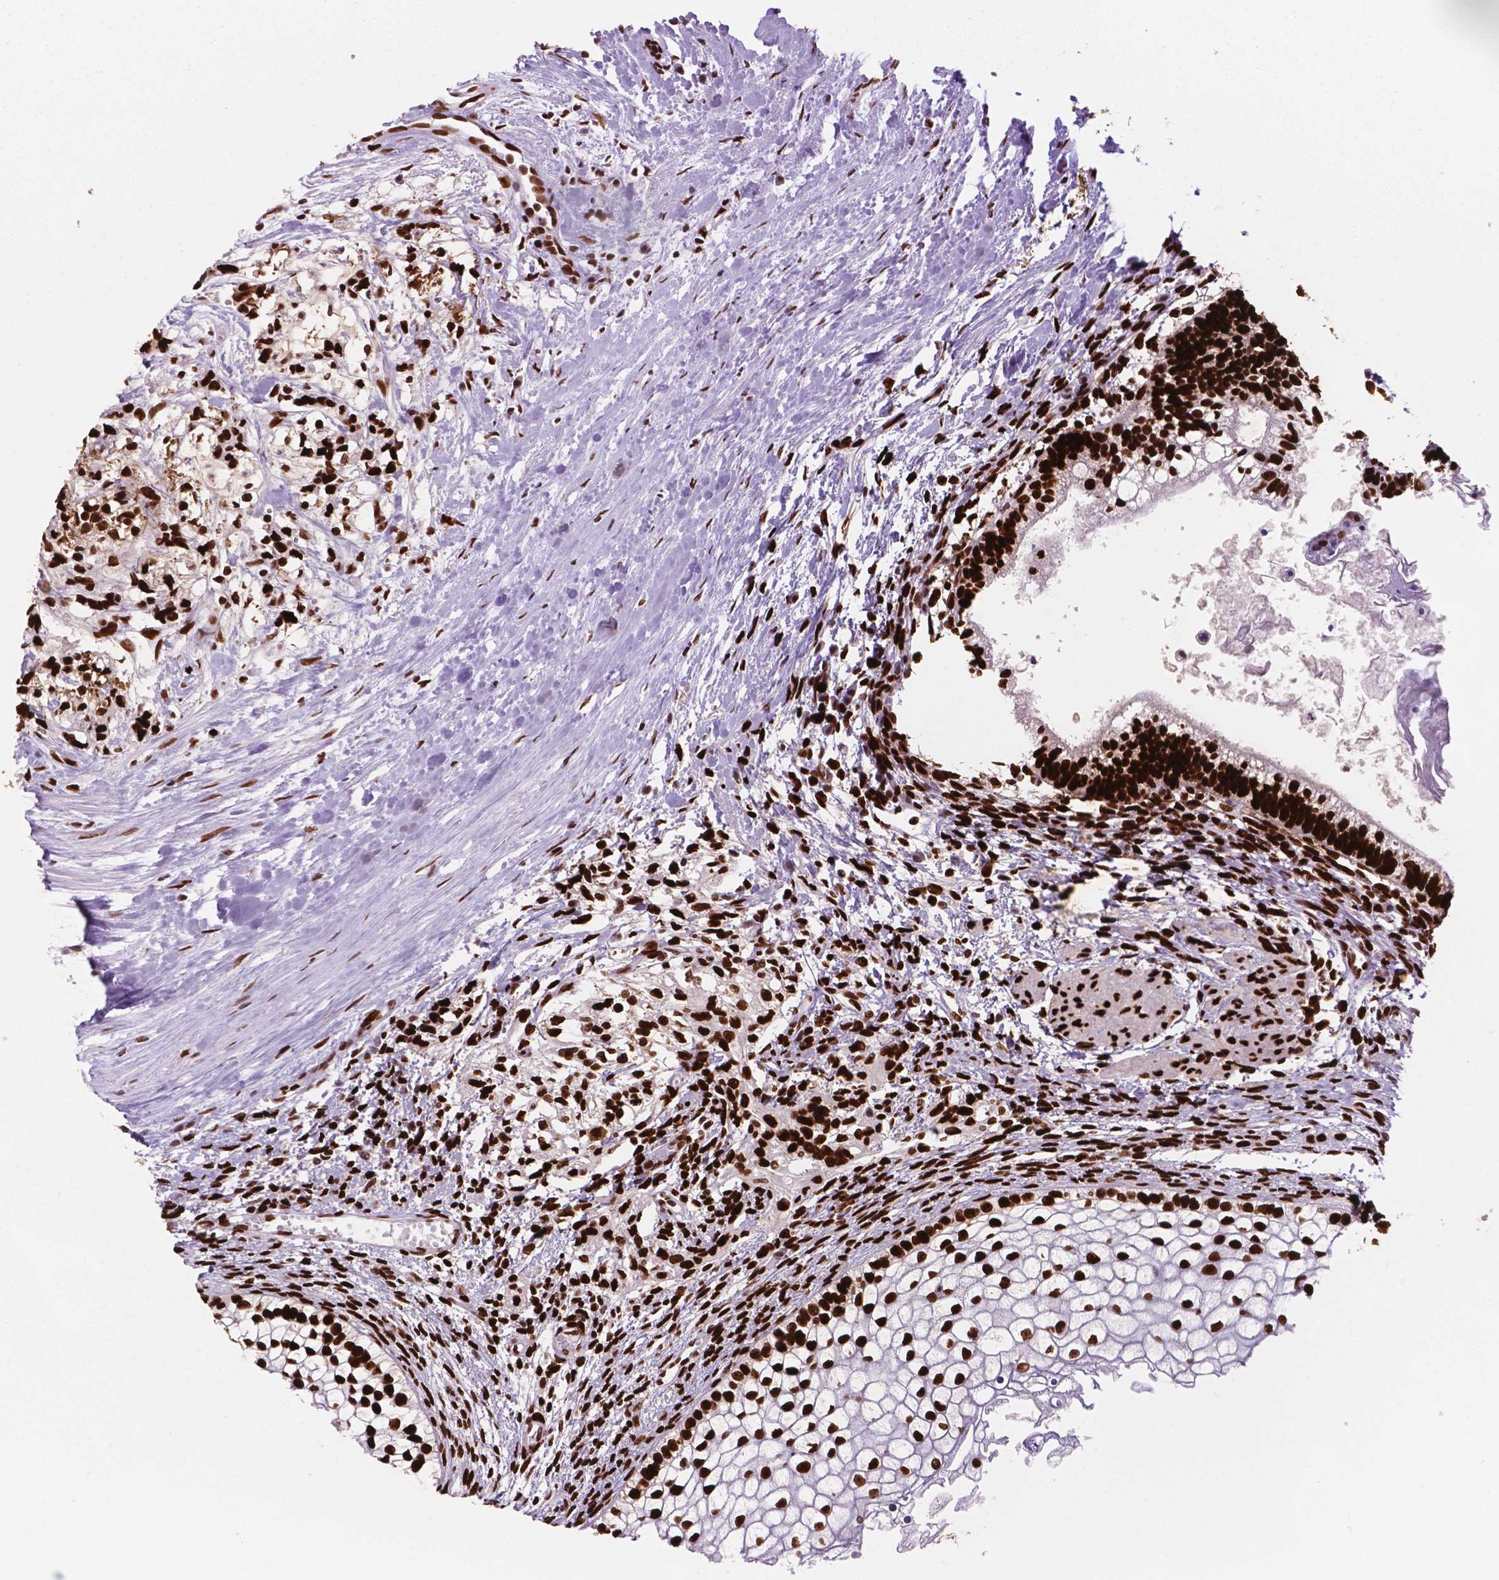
{"staining": {"intensity": "strong", "quantity": ">75%", "location": "nuclear"}, "tissue": "testis cancer", "cell_type": "Tumor cells", "image_type": "cancer", "snomed": [{"axis": "morphology", "description": "Carcinoma, Embryonal, NOS"}, {"axis": "topography", "description": "Testis"}], "caption": "This histopathology image demonstrates immunohistochemistry staining of testis cancer (embryonal carcinoma), with high strong nuclear positivity in about >75% of tumor cells.", "gene": "MSH6", "patient": {"sex": "male", "age": 37}}